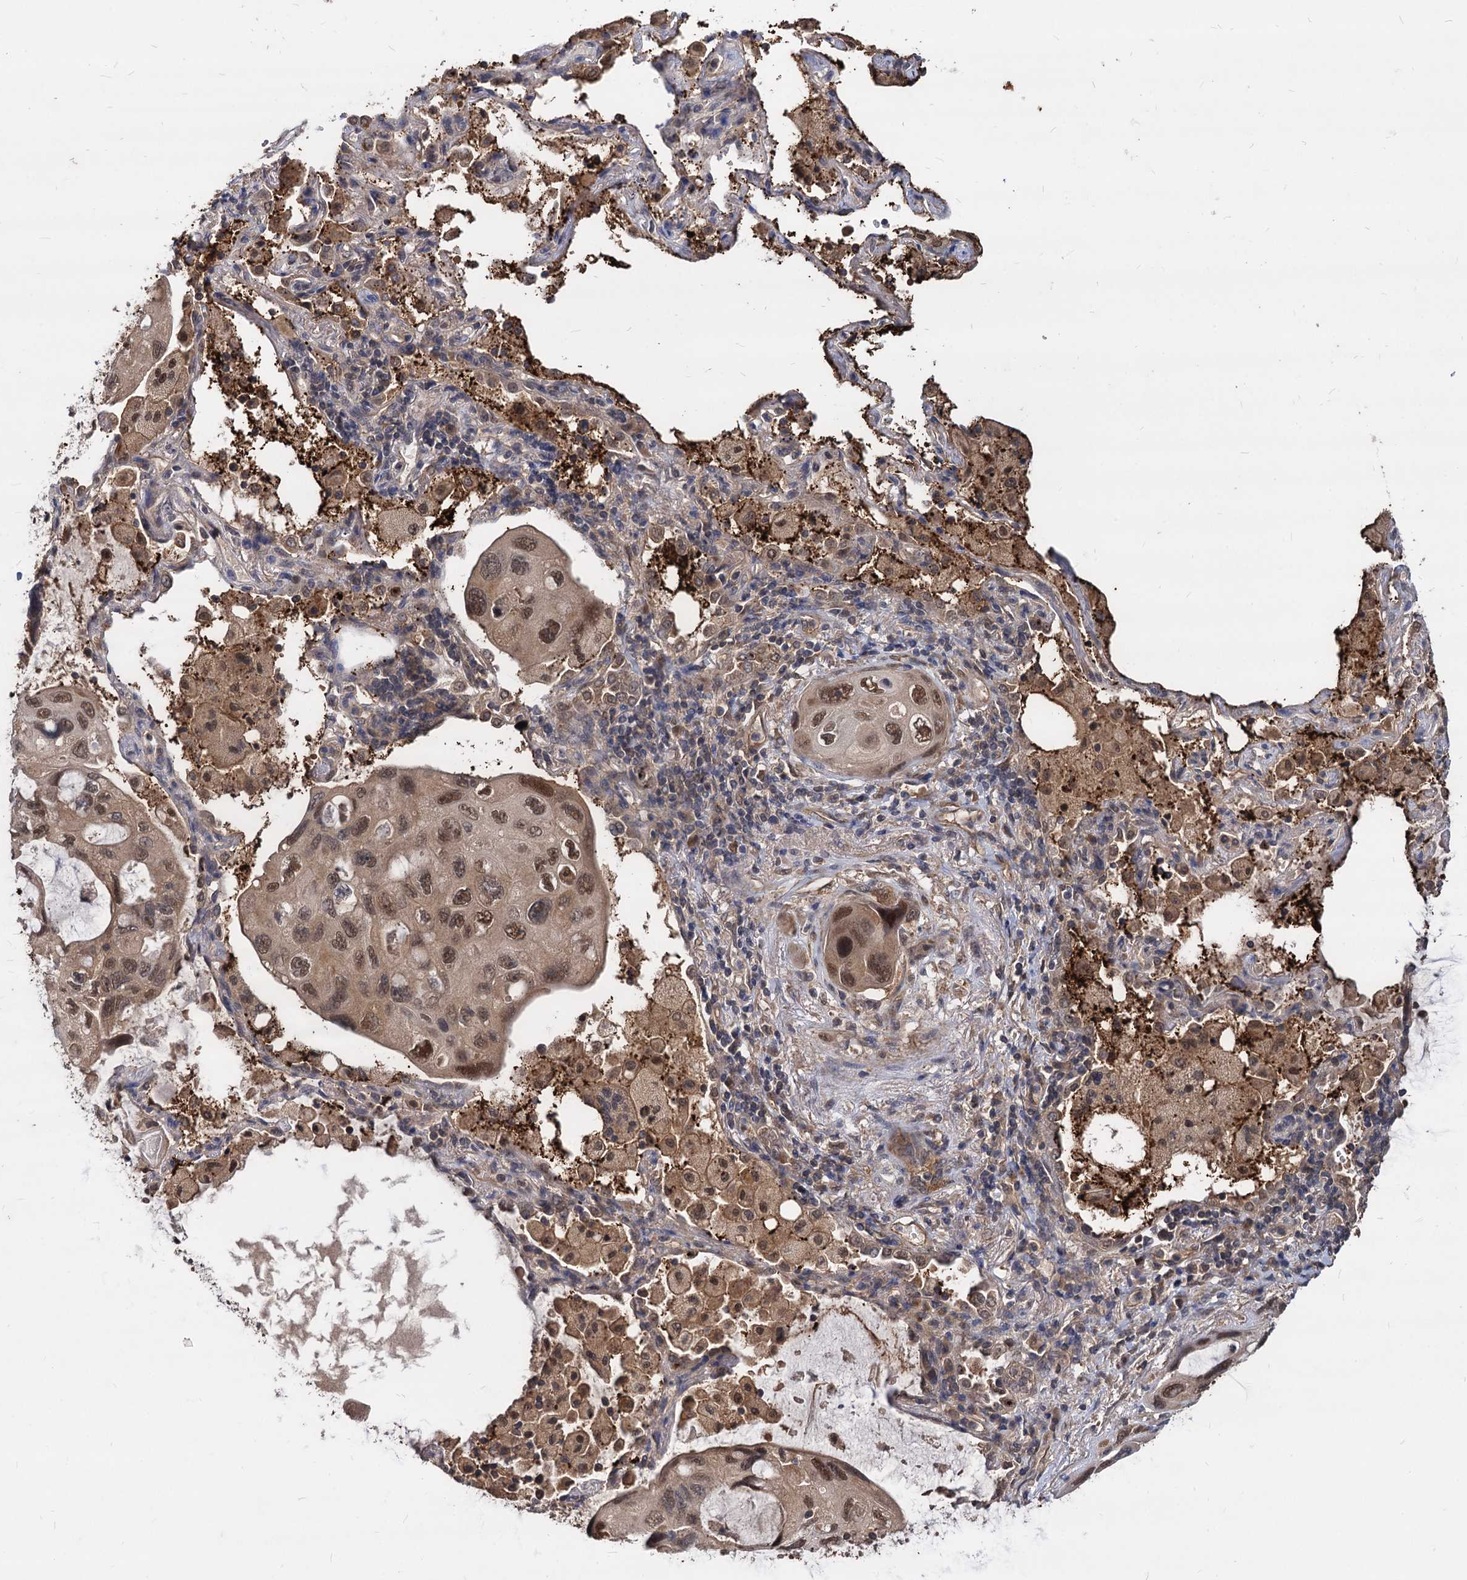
{"staining": {"intensity": "moderate", "quantity": ">75%", "location": "cytoplasmic/membranous,nuclear"}, "tissue": "lung cancer", "cell_type": "Tumor cells", "image_type": "cancer", "snomed": [{"axis": "morphology", "description": "Squamous cell carcinoma, NOS"}, {"axis": "topography", "description": "Lung"}], "caption": "Protein staining of squamous cell carcinoma (lung) tissue shows moderate cytoplasmic/membranous and nuclear positivity in about >75% of tumor cells.", "gene": "PSMD4", "patient": {"sex": "female", "age": 73}}